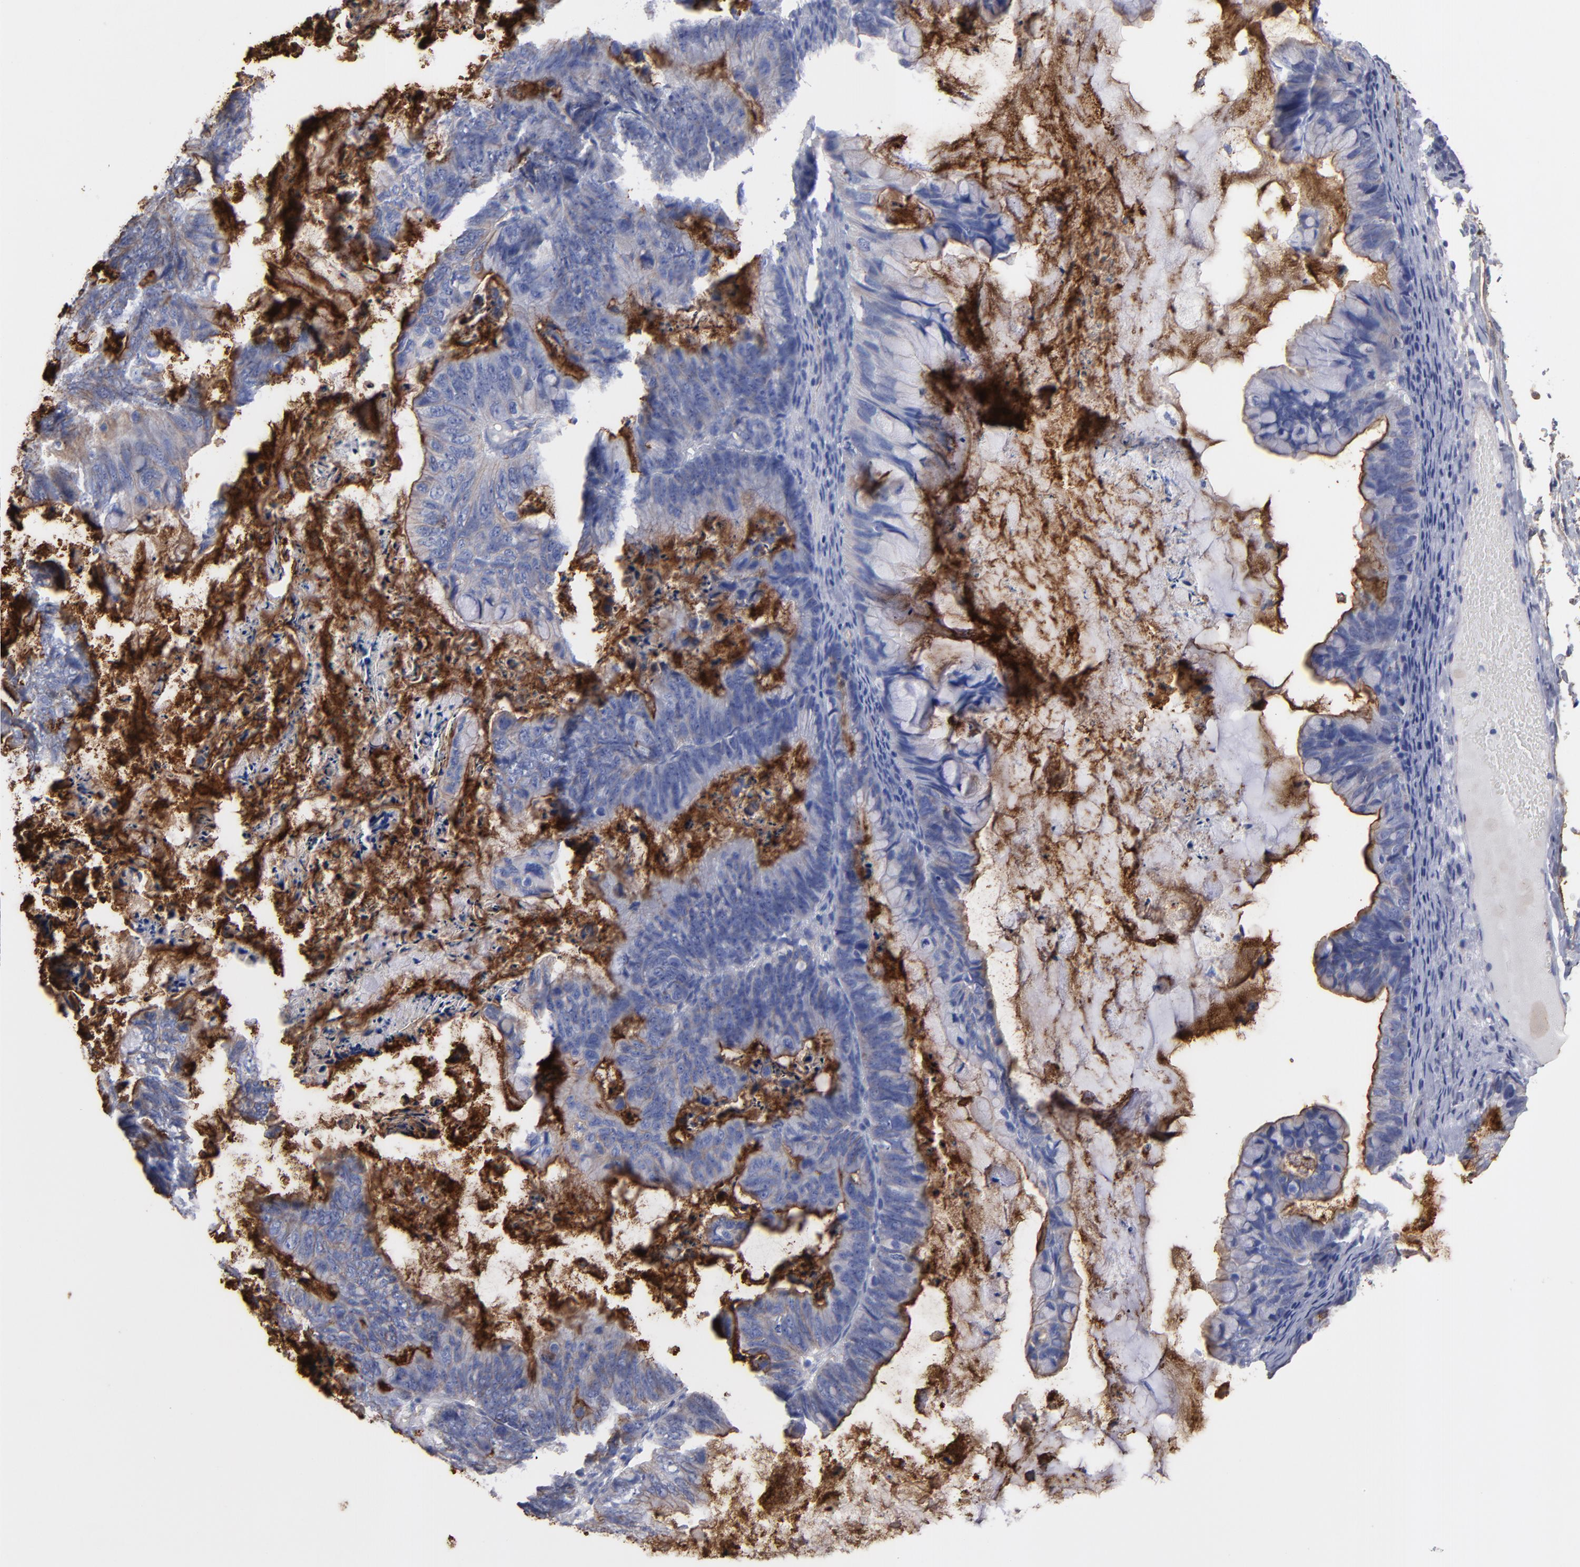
{"staining": {"intensity": "weak", "quantity": "<25%", "location": "cytoplasmic/membranous"}, "tissue": "ovarian cancer", "cell_type": "Tumor cells", "image_type": "cancer", "snomed": [{"axis": "morphology", "description": "Cystadenocarcinoma, mucinous, NOS"}, {"axis": "topography", "description": "Ovary"}], "caption": "Human ovarian cancer stained for a protein using immunohistochemistry shows no expression in tumor cells.", "gene": "TM4SF1", "patient": {"sex": "female", "age": 36}}